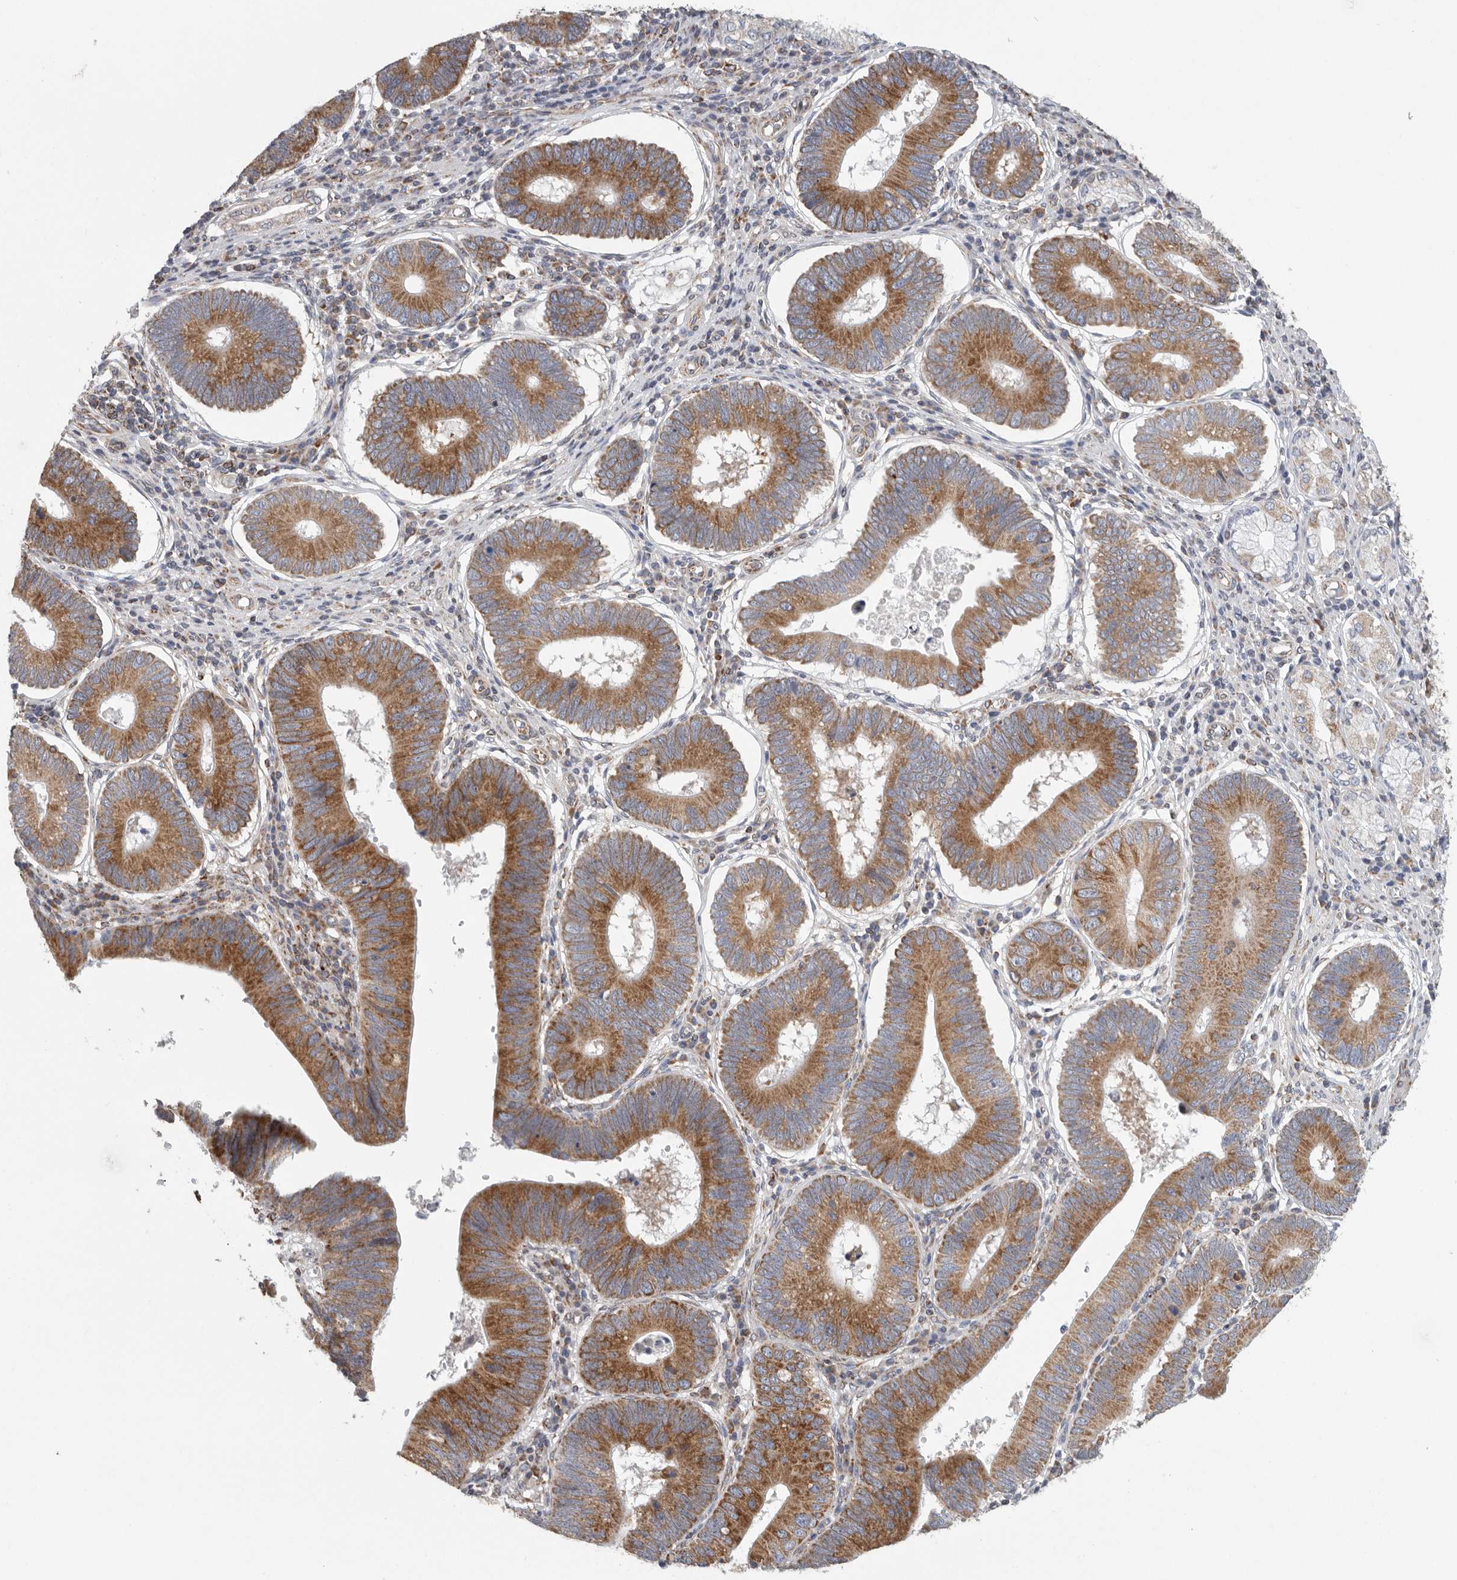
{"staining": {"intensity": "moderate", "quantity": ">75%", "location": "cytoplasmic/membranous"}, "tissue": "stomach cancer", "cell_type": "Tumor cells", "image_type": "cancer", "snomed": [{"axis": "morphology", "description": "Adenocarcinoma, NOS"}, {"axis": "topography", "description": "Stomach"}], "caption": "IHC (DAB) staining of human adenocarcinoma (stomach) reveals moderate cytoplasmic/membranous protein positivity in approximately >75% of tumor cells.", "gene": "FKBP8", "patient": {"sex": "male", "age": 59}}